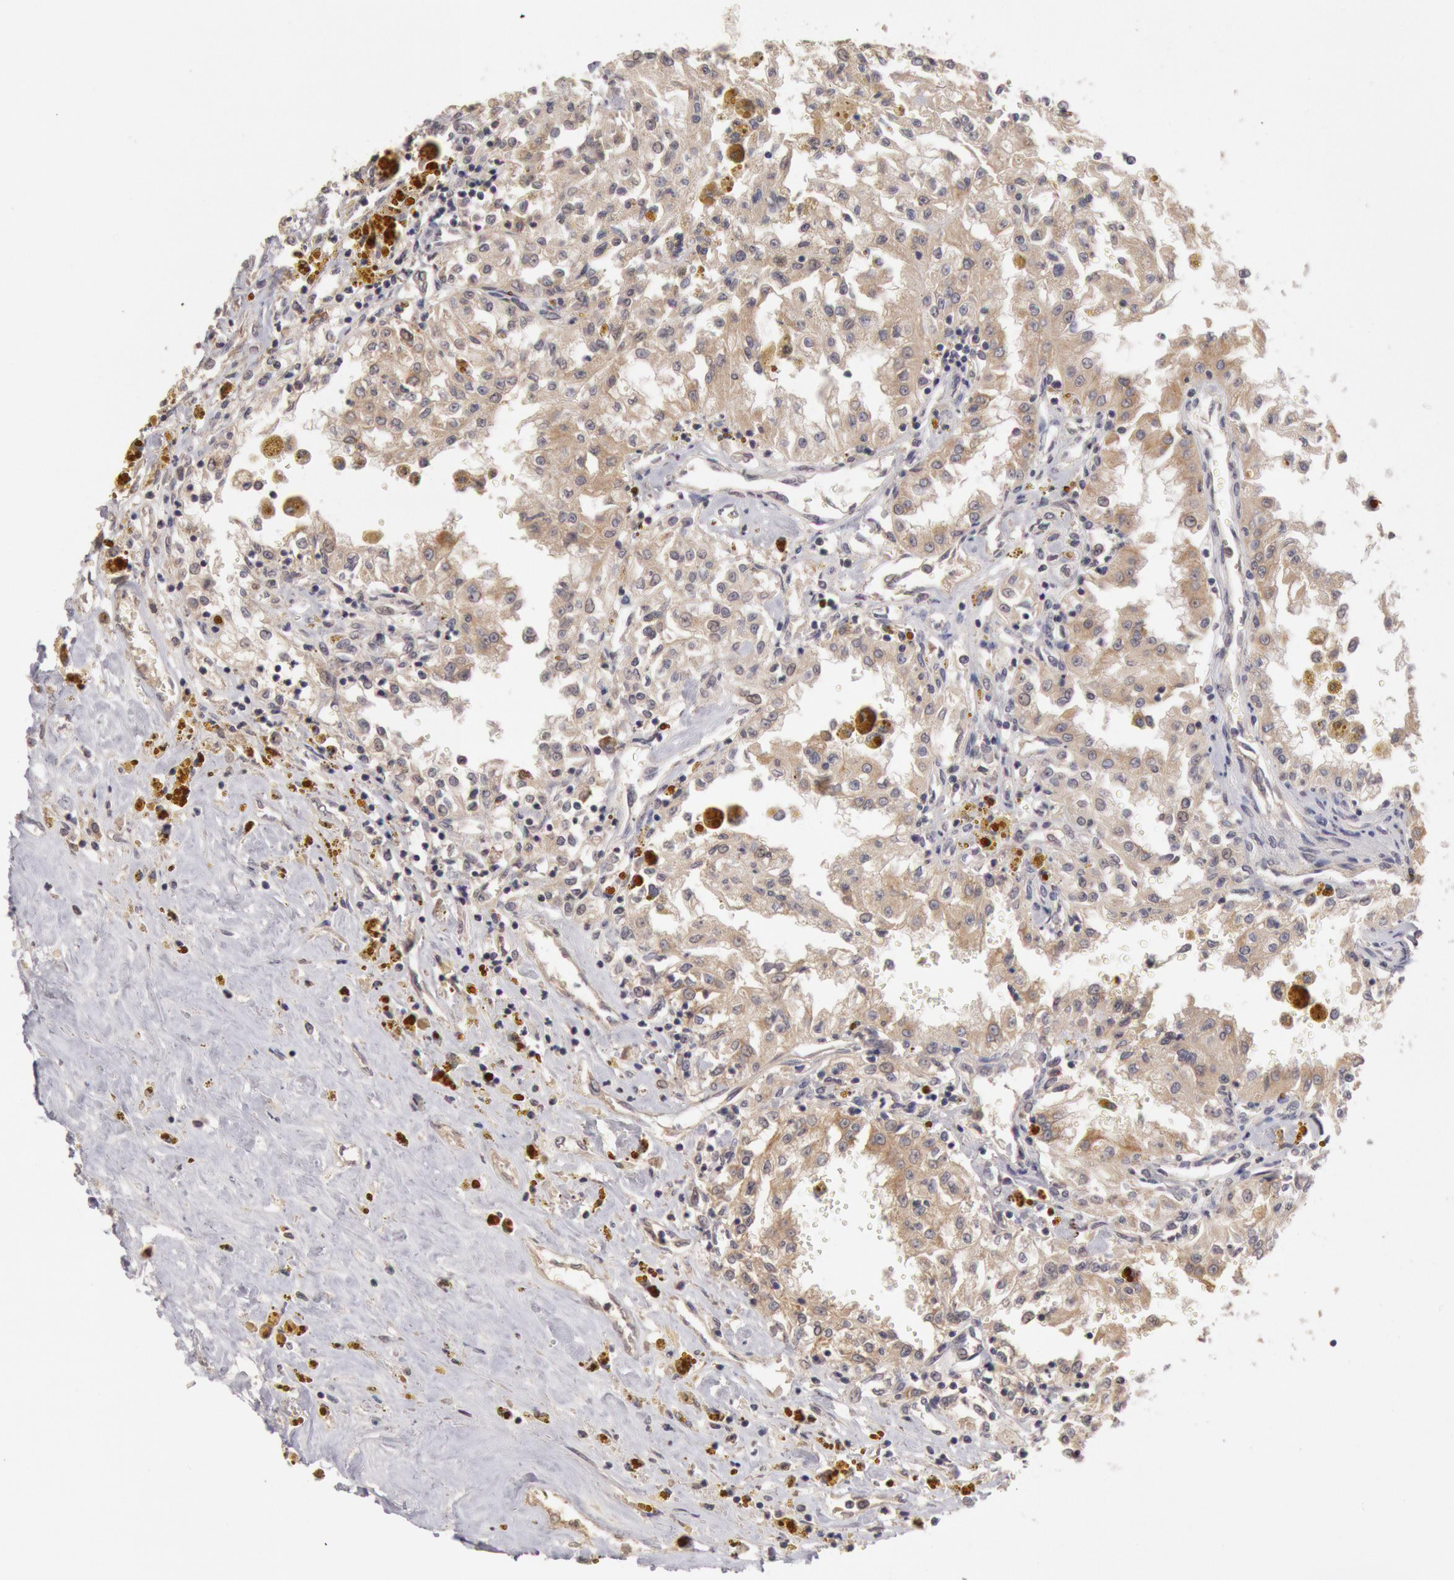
{"staining": {"intensity": "weak", "quantity": "25%-75%", "location": "cytoplasmic/membranous"}, "tissue": "renal cancer", "cell_type": "Tumor cells", "image_type": "cancer", "snomed": [{"axis": "morphology", "description": "Adenocarcinoma, NOS"}, {"axis": "topography", "description": "Kidney"}], "caption": "A brown stain shows weak cytoplasmic/membranous positivity of a protein in human renal adenocarcinoma tumor cells.", "gene": "ZFP36L1", "patient": {"sex": "male", "age": 78}}